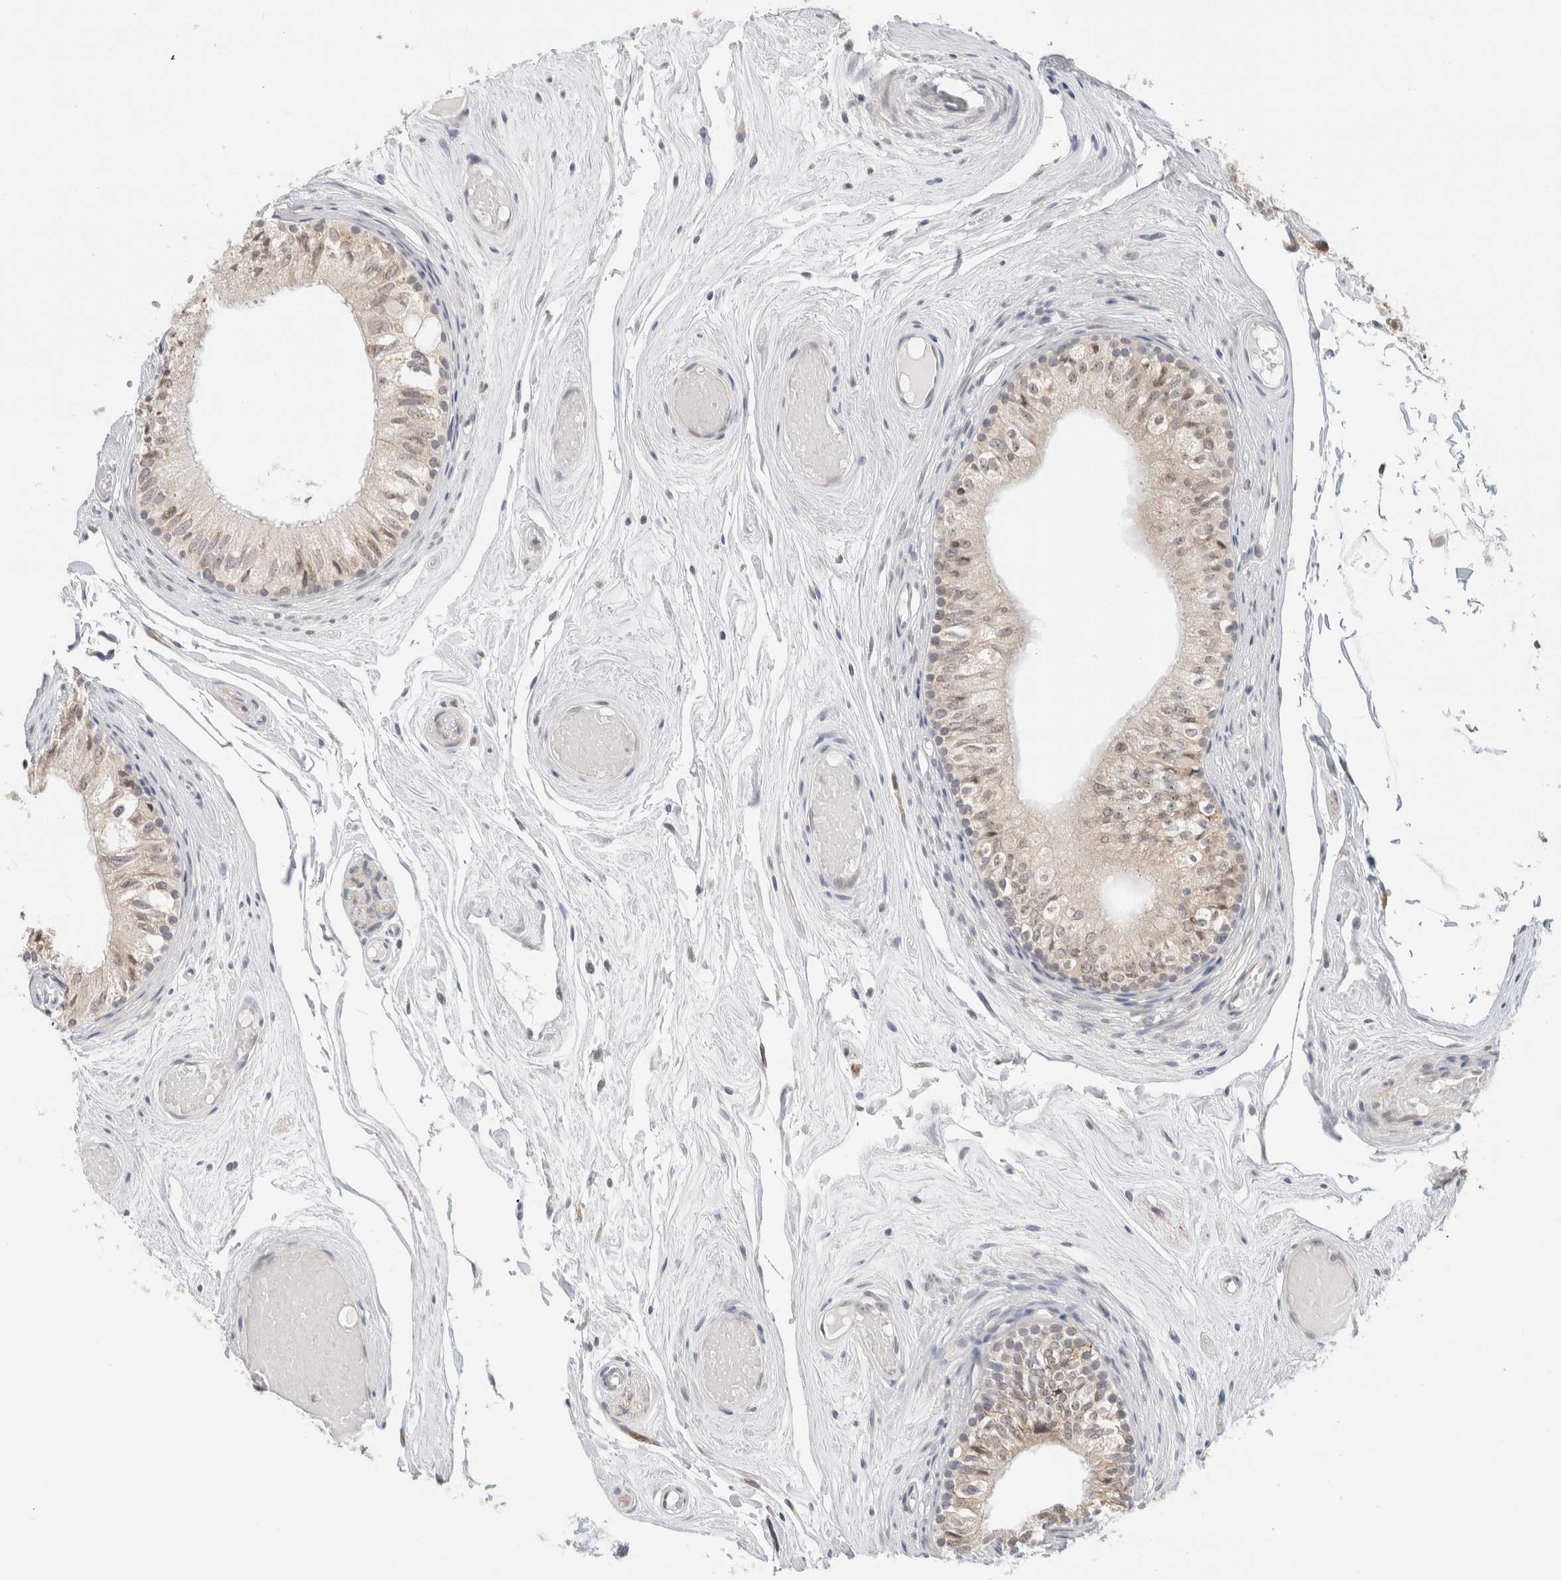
{"staining": {"intensity": "weak", "quantity": ">75%", "location": "cytoplasmic/membranous"}, "tissue": "epididymis", "cell_type": "Glandular cells", "image_type": "normal", "snomed": [{"axis": "morphology", "description": "Normal tissue, NOS"}, {"axis": "topography", "description": "Epididymis"}], "caption": "The image exhibits a brown stain indicating the presence of a protein in the cytoplasmic/membranous of glandular cells in epididymis. The protein of interest is shown in brown color, while the nuclei are stained blue.", "gene": "HDLBP", "patient": {"sex": "male", "age": 79}}